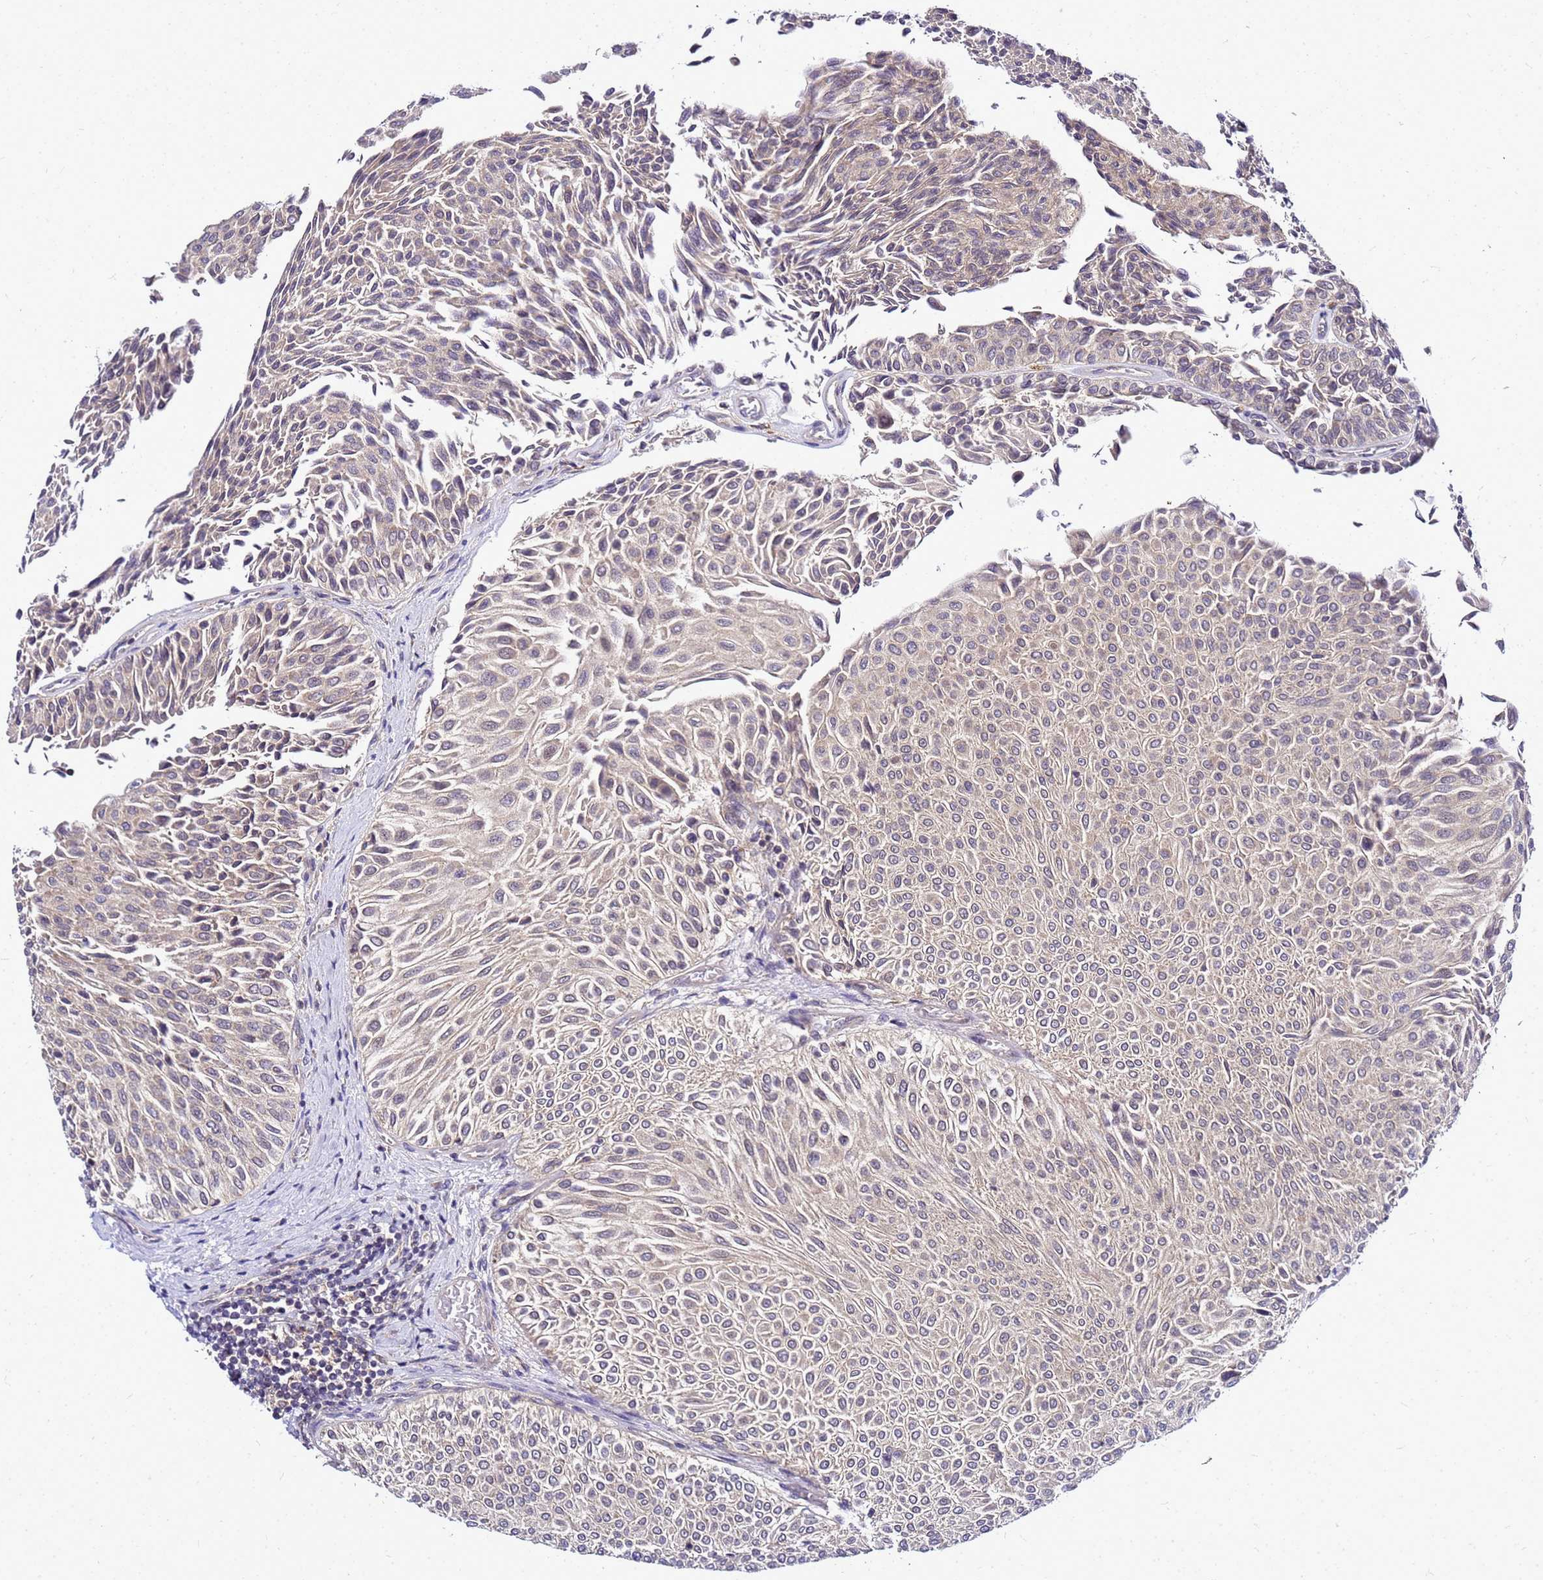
{"staining": {"intensity": "weak", "quantity": "25%-75%", "location": "cytoplasmic/membranous"}, "tissue": "urothelial cancer", "cell_type": "Tumor cells", "image_type": "cancer", "snomed": [{"axis": "morphology", "description": "Urothelial carcinoma, Low grade"}, {"axis": "topography", "description": "Urinary bladder"}], "caption": "Protein staining of urothelial cancer tissue exhibits weak cytoplasmic/membranous expression in approximately 25%-75% of tumor cells.", "gene": "SAT1", "patient": {"sex": "male", "age": 78}}